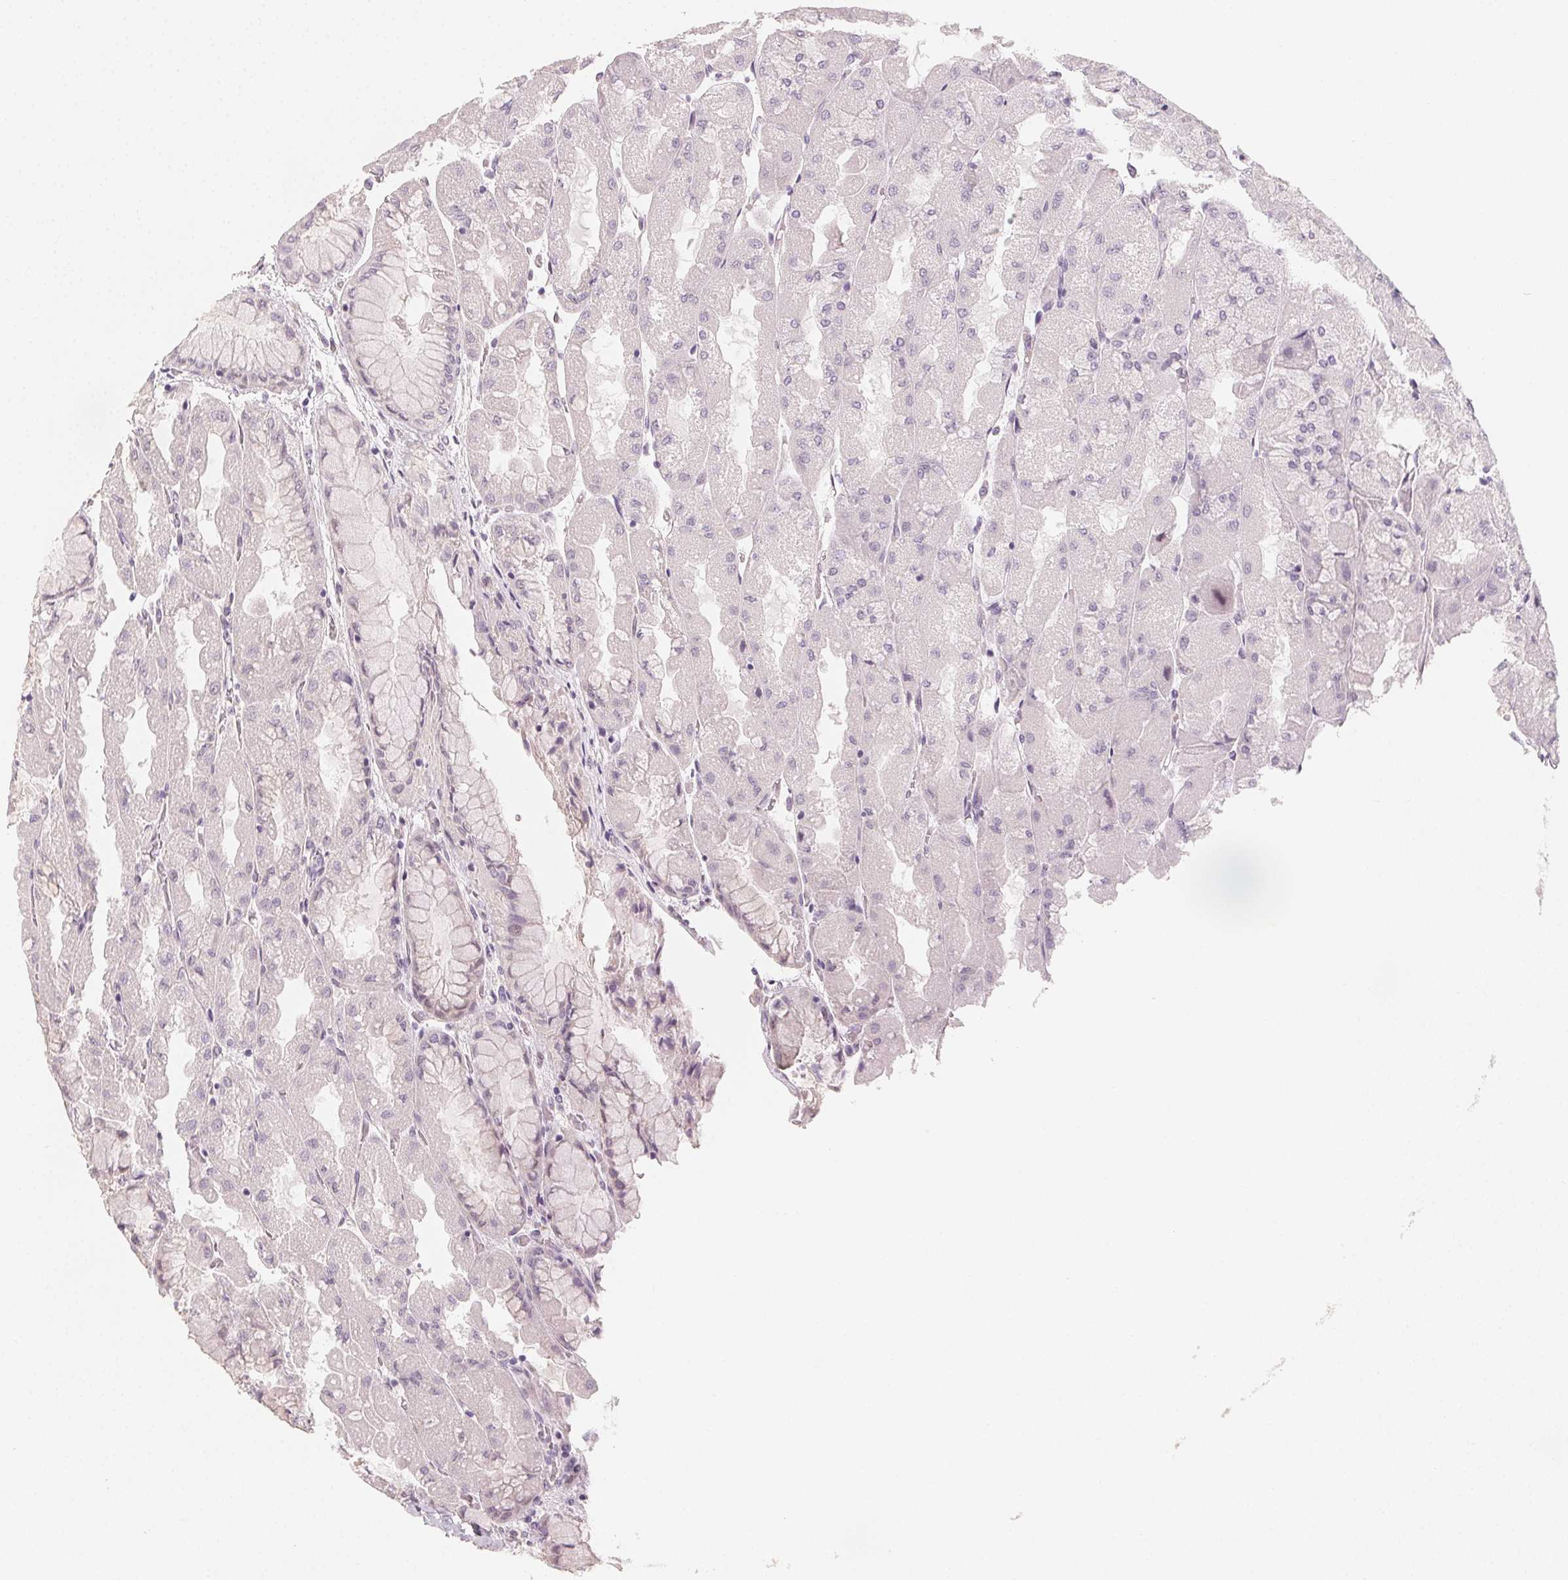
{"staining": {"intensity": "negative", "quantity": "none", "location": "none"}, "tissue": "stomach", "cell_type": "Glandular cells", "image_type": "normal", "snomed": [{"axis": "morphology", "description": "Normal tissue, NOS"}, {"axis": "topography", "description": "Stomach"}], "caption": "An image of stomach stained for a protein demonstrates no brown staining in glandular cells.", "gene": "CCDC96", "patient": {"sex": "female", "age": 61}}